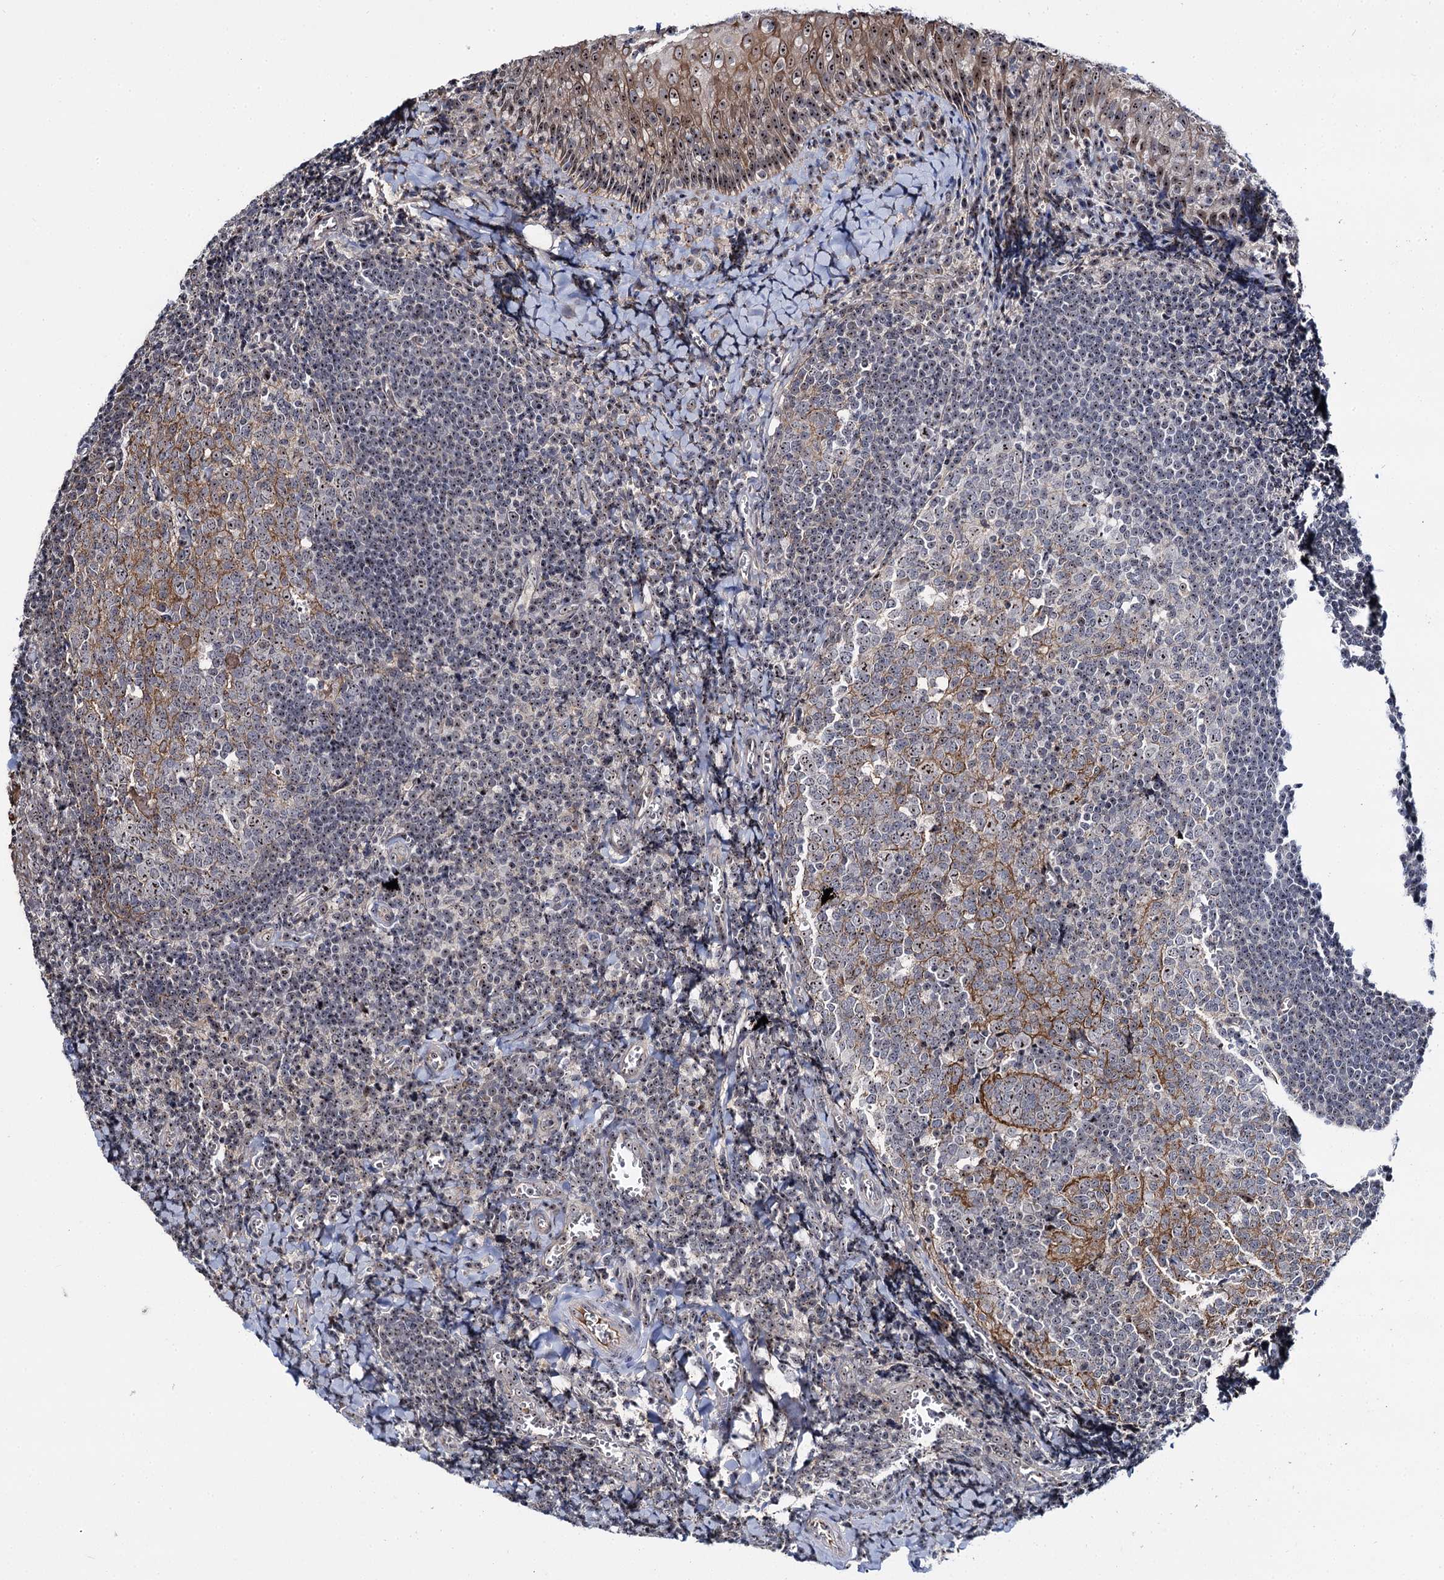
{"staining": {"intensity": "moderate", "quantity": "25%-75%", "location": "cytoplasmic/membranous,nuclear"}, "tissue": "tonsil", "cell_type": "Germinal center cells", "image_type": "normal", "snomed": [{"axis": "morphology", "description": "Normal tissue, NOS"}, {"axis": "topography", "description": "Tonsil"}], "caption": "Immunohistochemical staining of normal tonsil displays medium levels of moderate cytoplasmic/membranous,nuclear expression in about 25%-75% of germinal center cells. Nuclei are stained in blue.", "gene": "SUPT20H", "patient": {"sex": "male", "age": 27}}